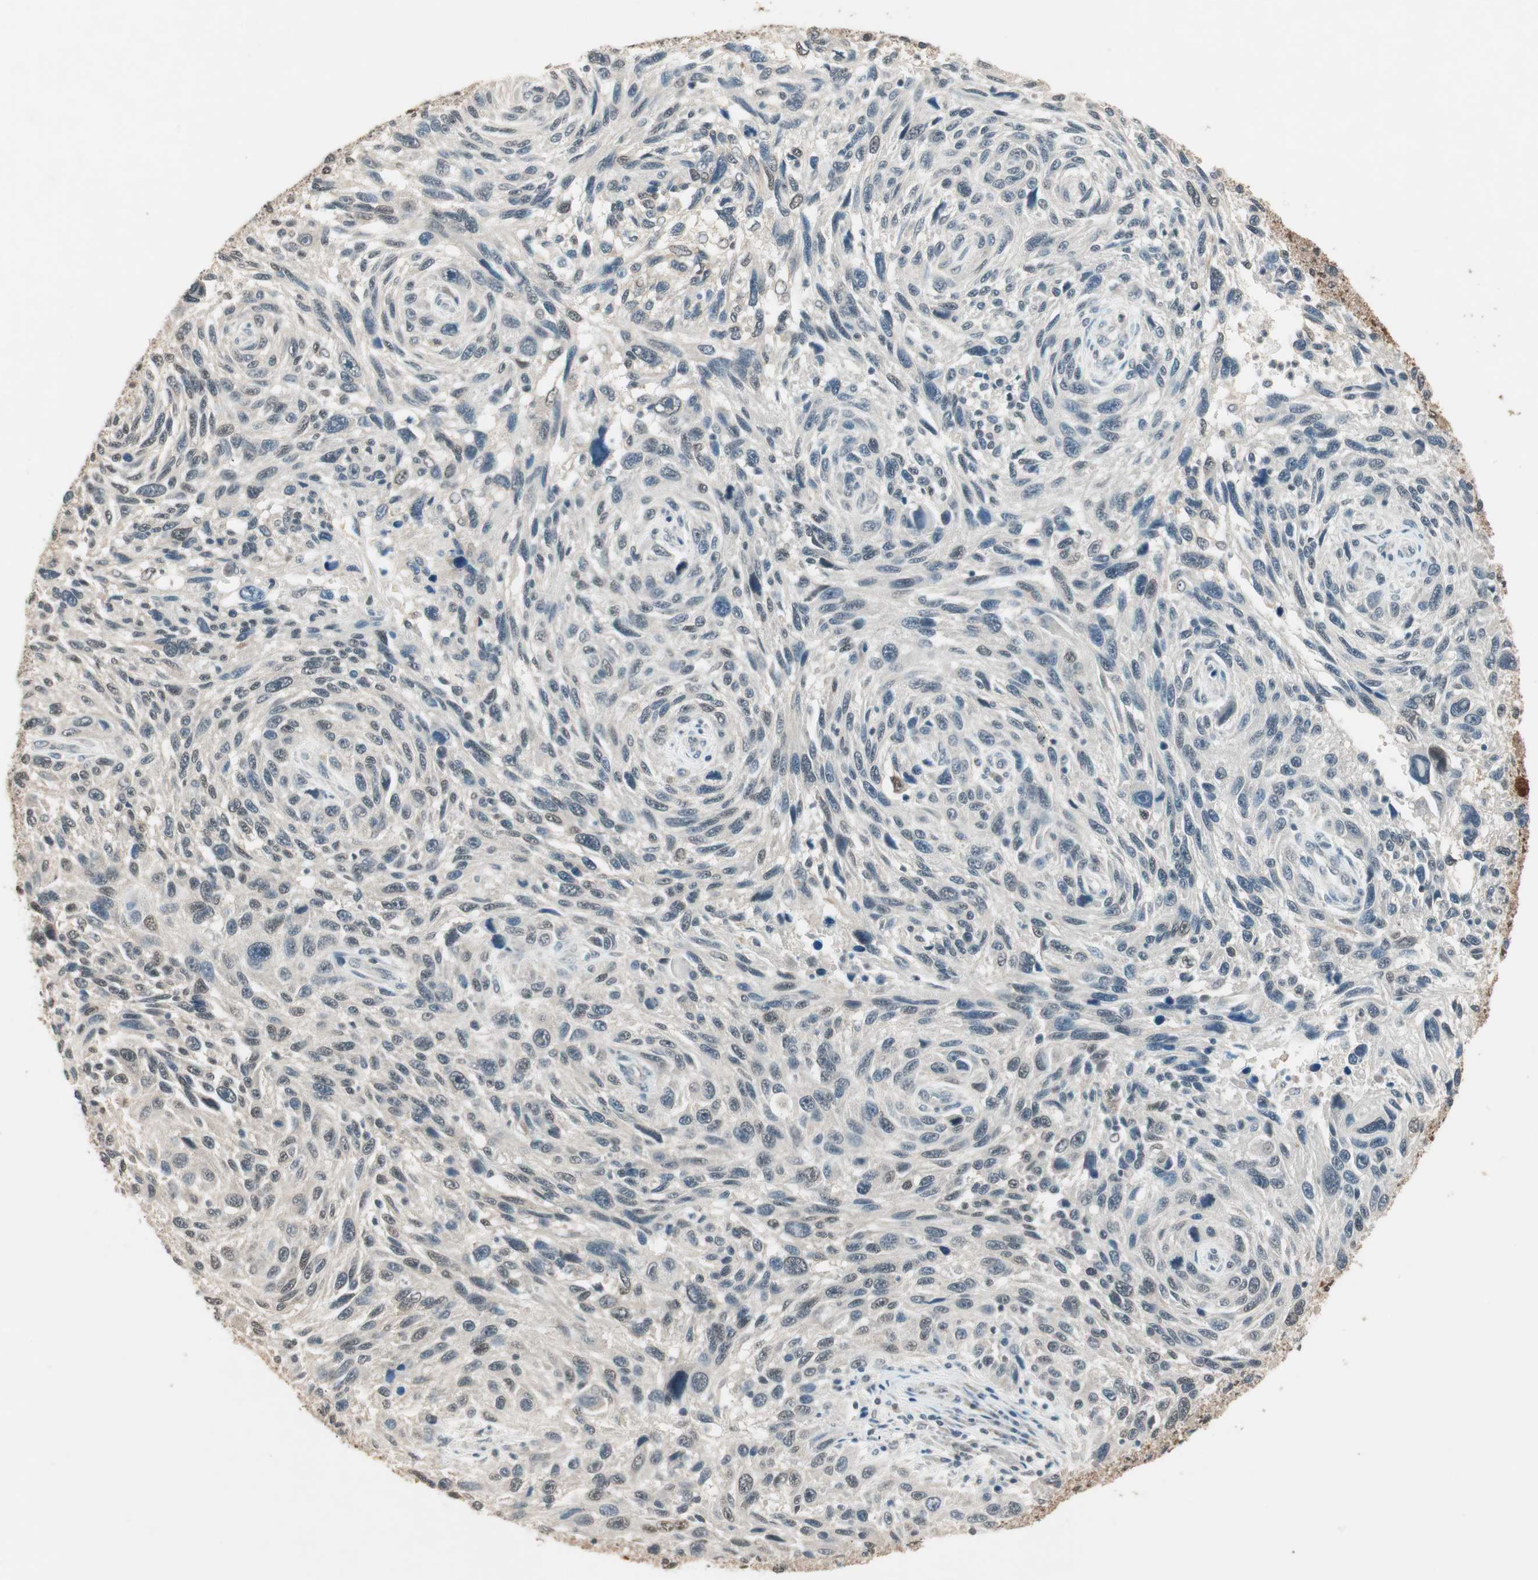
{"staining": {"intensity": "weak", "quantity": "<25%", "location": "nuclear"}, "tissue": "melanoma", "cell_type": "Tumor cells", "image_type": "cancer", "snomed": [{"axis": "morphology", "description": "Malignant melanoma, NOS"}, {"axis": "topography", "description": "Skin"}], "caption": "Tumor cells show no significant protein positivity in melanoma.", "gene": "USP5", "patient": {"sex": "male", "age": 53}}